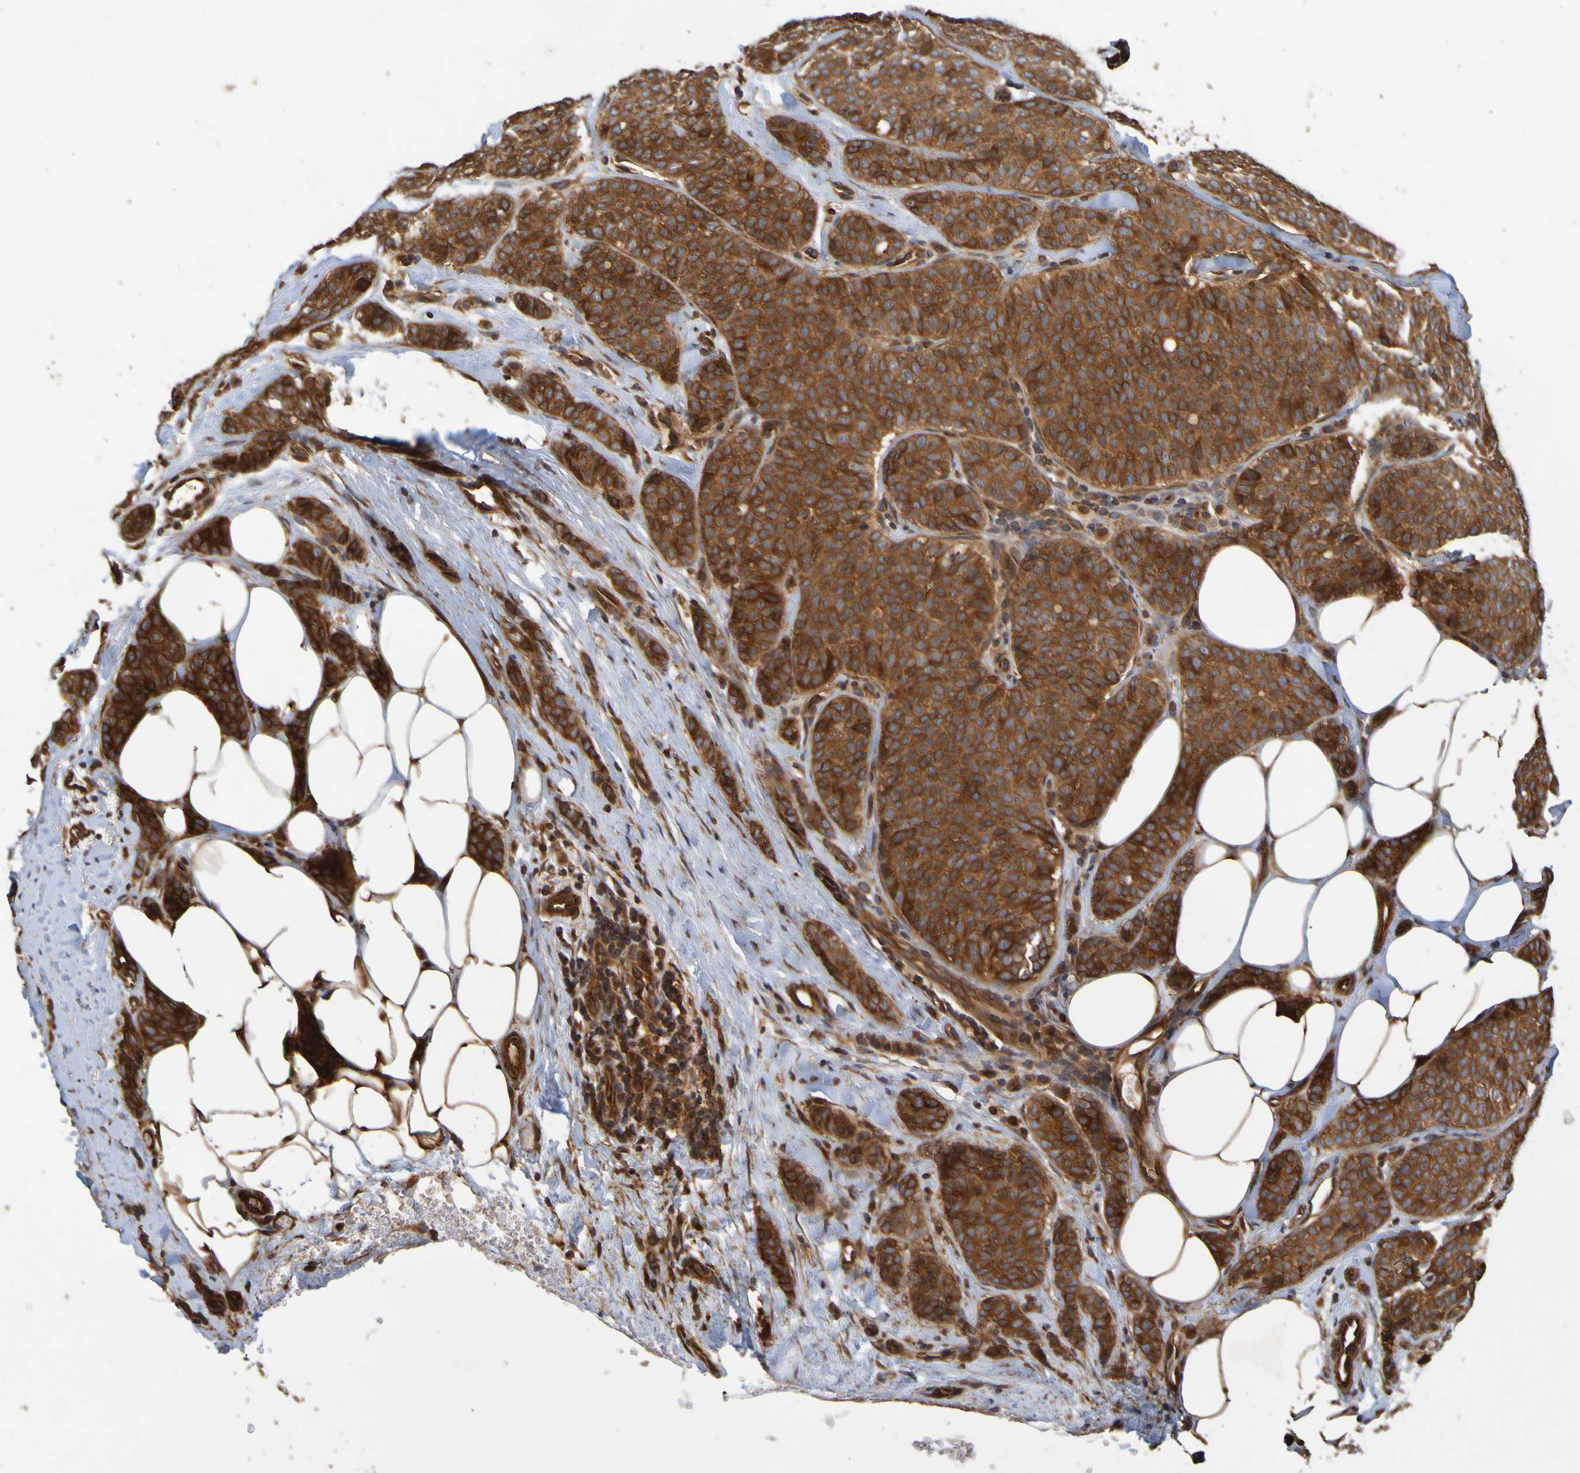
{"staining": {"intensity": "strong", "quantity": ">75%", "location": "cytoplasmic/membranous"}, "tissue": "breast cancer", "cell_type": "Tumor cells", "image_type": "cancer", "snomed": [{"axis": "morphology", "description": "Lobular carcinoma"}, {"axis": "topography", "description": "Skin"}, {"axis": "topography", "description": "Breast"}], "caption": "Strong cytoplasmic/membranous staining is identified in about >75% of tumor cells in lobular carcinoma (breast).", "gene": "OCRL", "patient": {"sex": "female", "age": 46}}